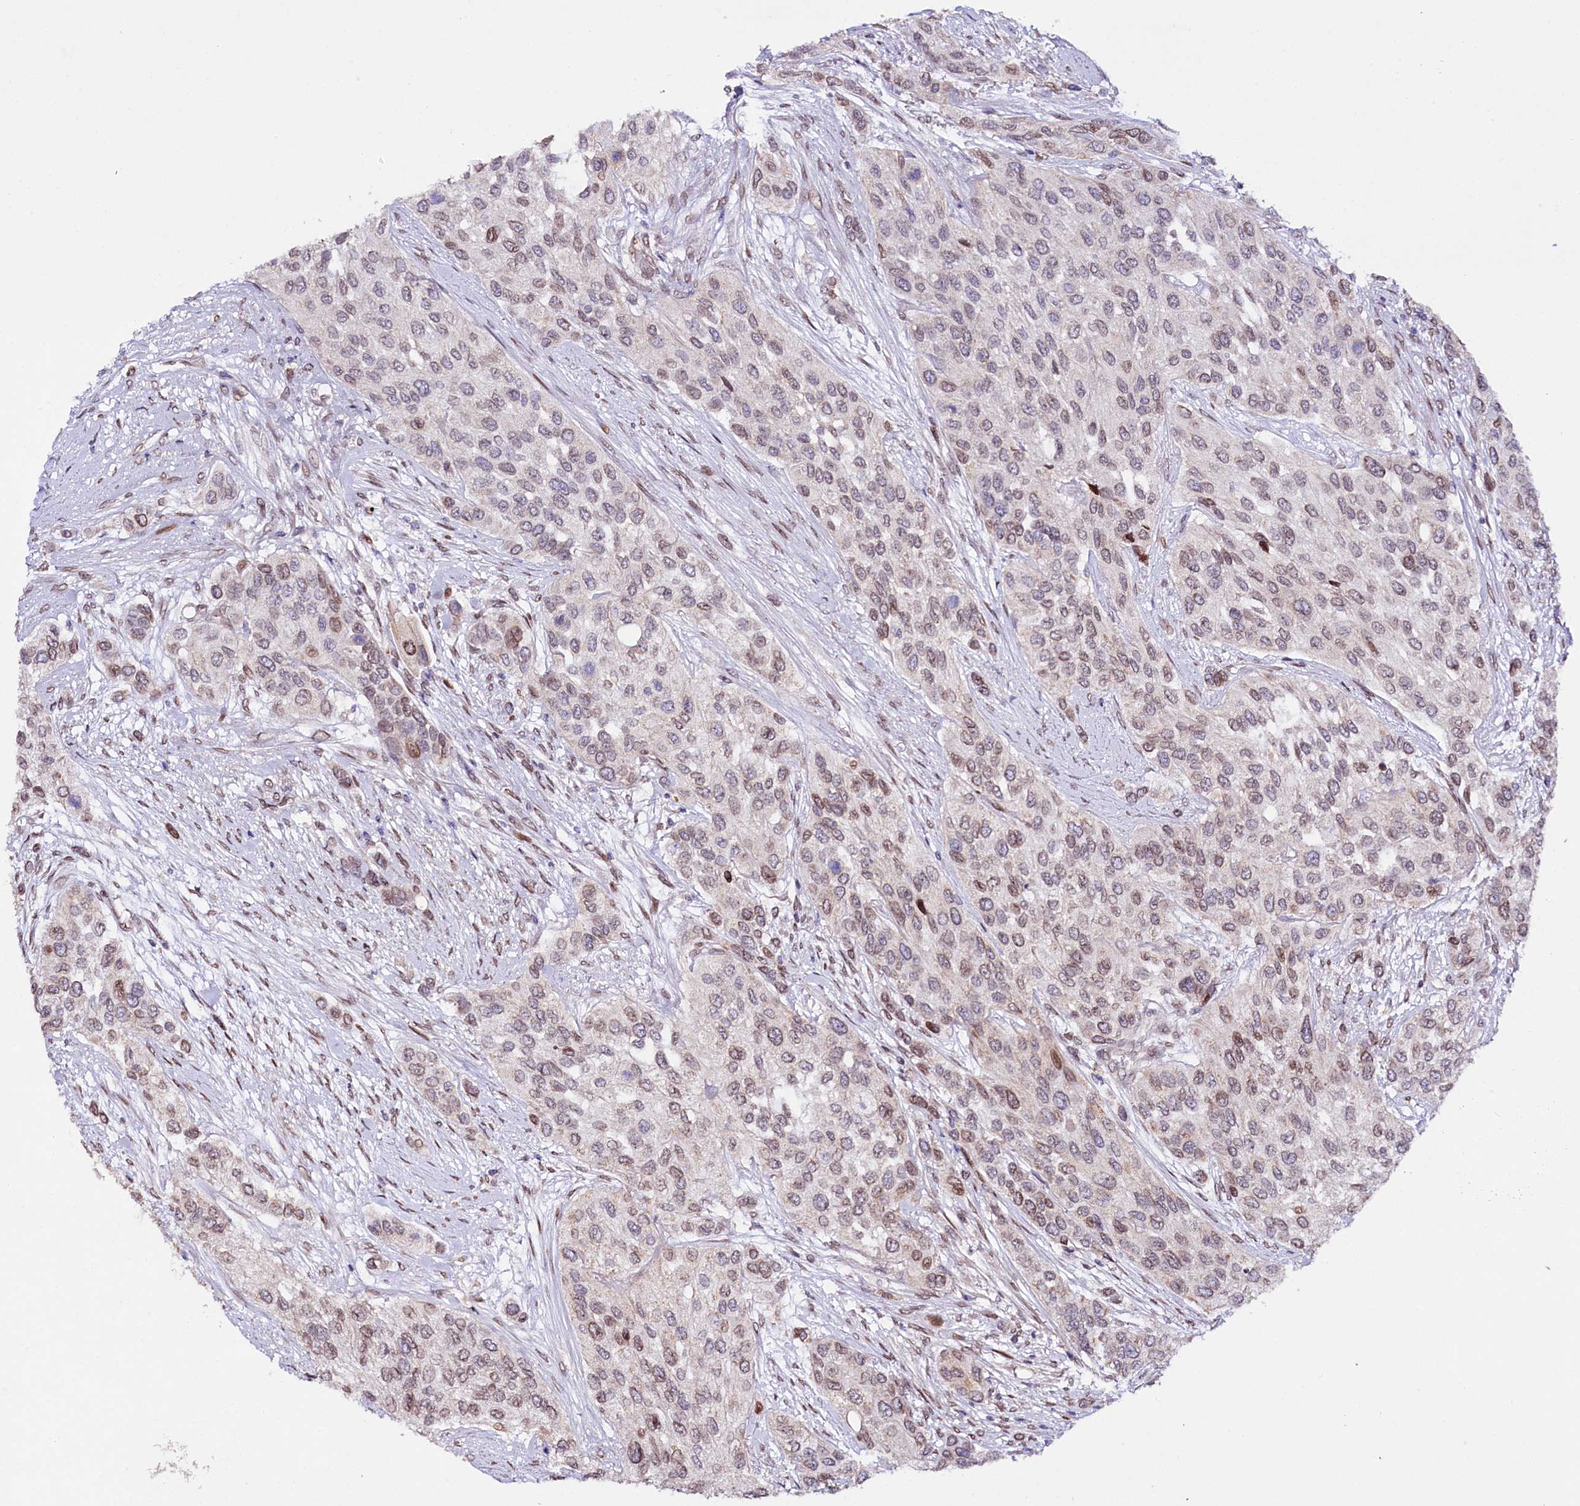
{"staining": {"intensity": "weak", "quantity": ">75%", "location": "nuclear"}, "tissue": "urothelial cancer", "cell_type": "Tumor cells", "image_type": "cancer", "snomed": [{"axis": "morphology", "description": "Normal tissue, NOS"}, {"axis": "morphology", "description": "Urothelial carcinoma, High grade"}, {"axis": "topography", "description": "Vascular tissue"}, {"axis": "topography", "description": "Urinary bladder"}], "caption": "DAB immunohistochemical staining of urothelial carcinoma (high-grade) shows weak nuclear protein expression in about >75% of tumor cells.", "gene": "ZNF226", "patient": {"sex": "female", "age": 56}}